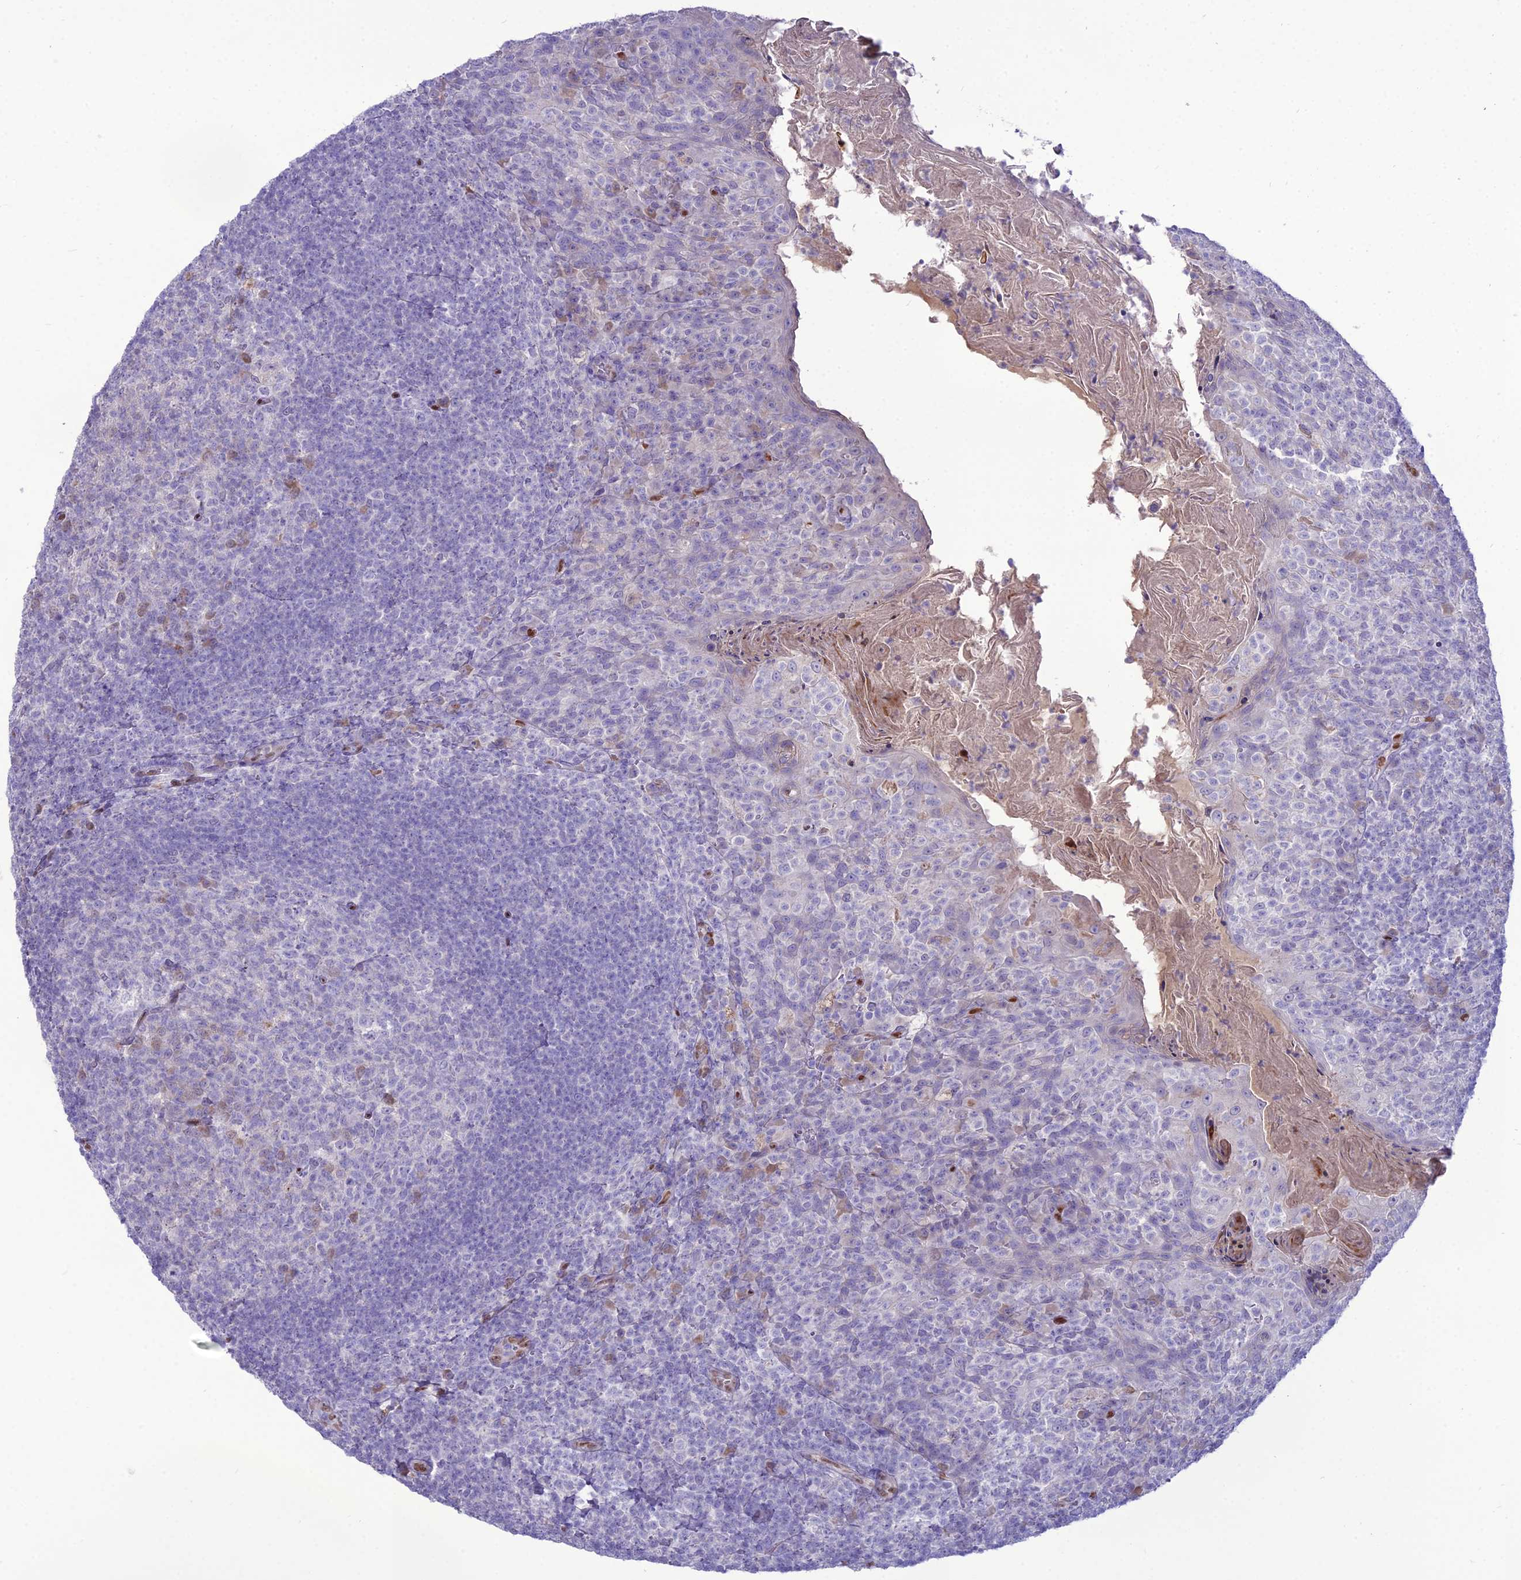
{"staining": {"intensity": "negative", "quantity": "none", "location": "none"}, "tissue": "tonsil", "cell_type": "Germinal center cells", "image_type": "normal", "snomed": [{"axis": "morphology", "description": "Normal tissue, NOS"}, {"axis": "topography", "description": "Tonsil"}], "caption": "This is an immunohistochemistry image of unremarkable tonsil. There is no positivity in germinal center cells.", "gene": "NOVA2", "patient": {"sex": "female", "age": 10}}